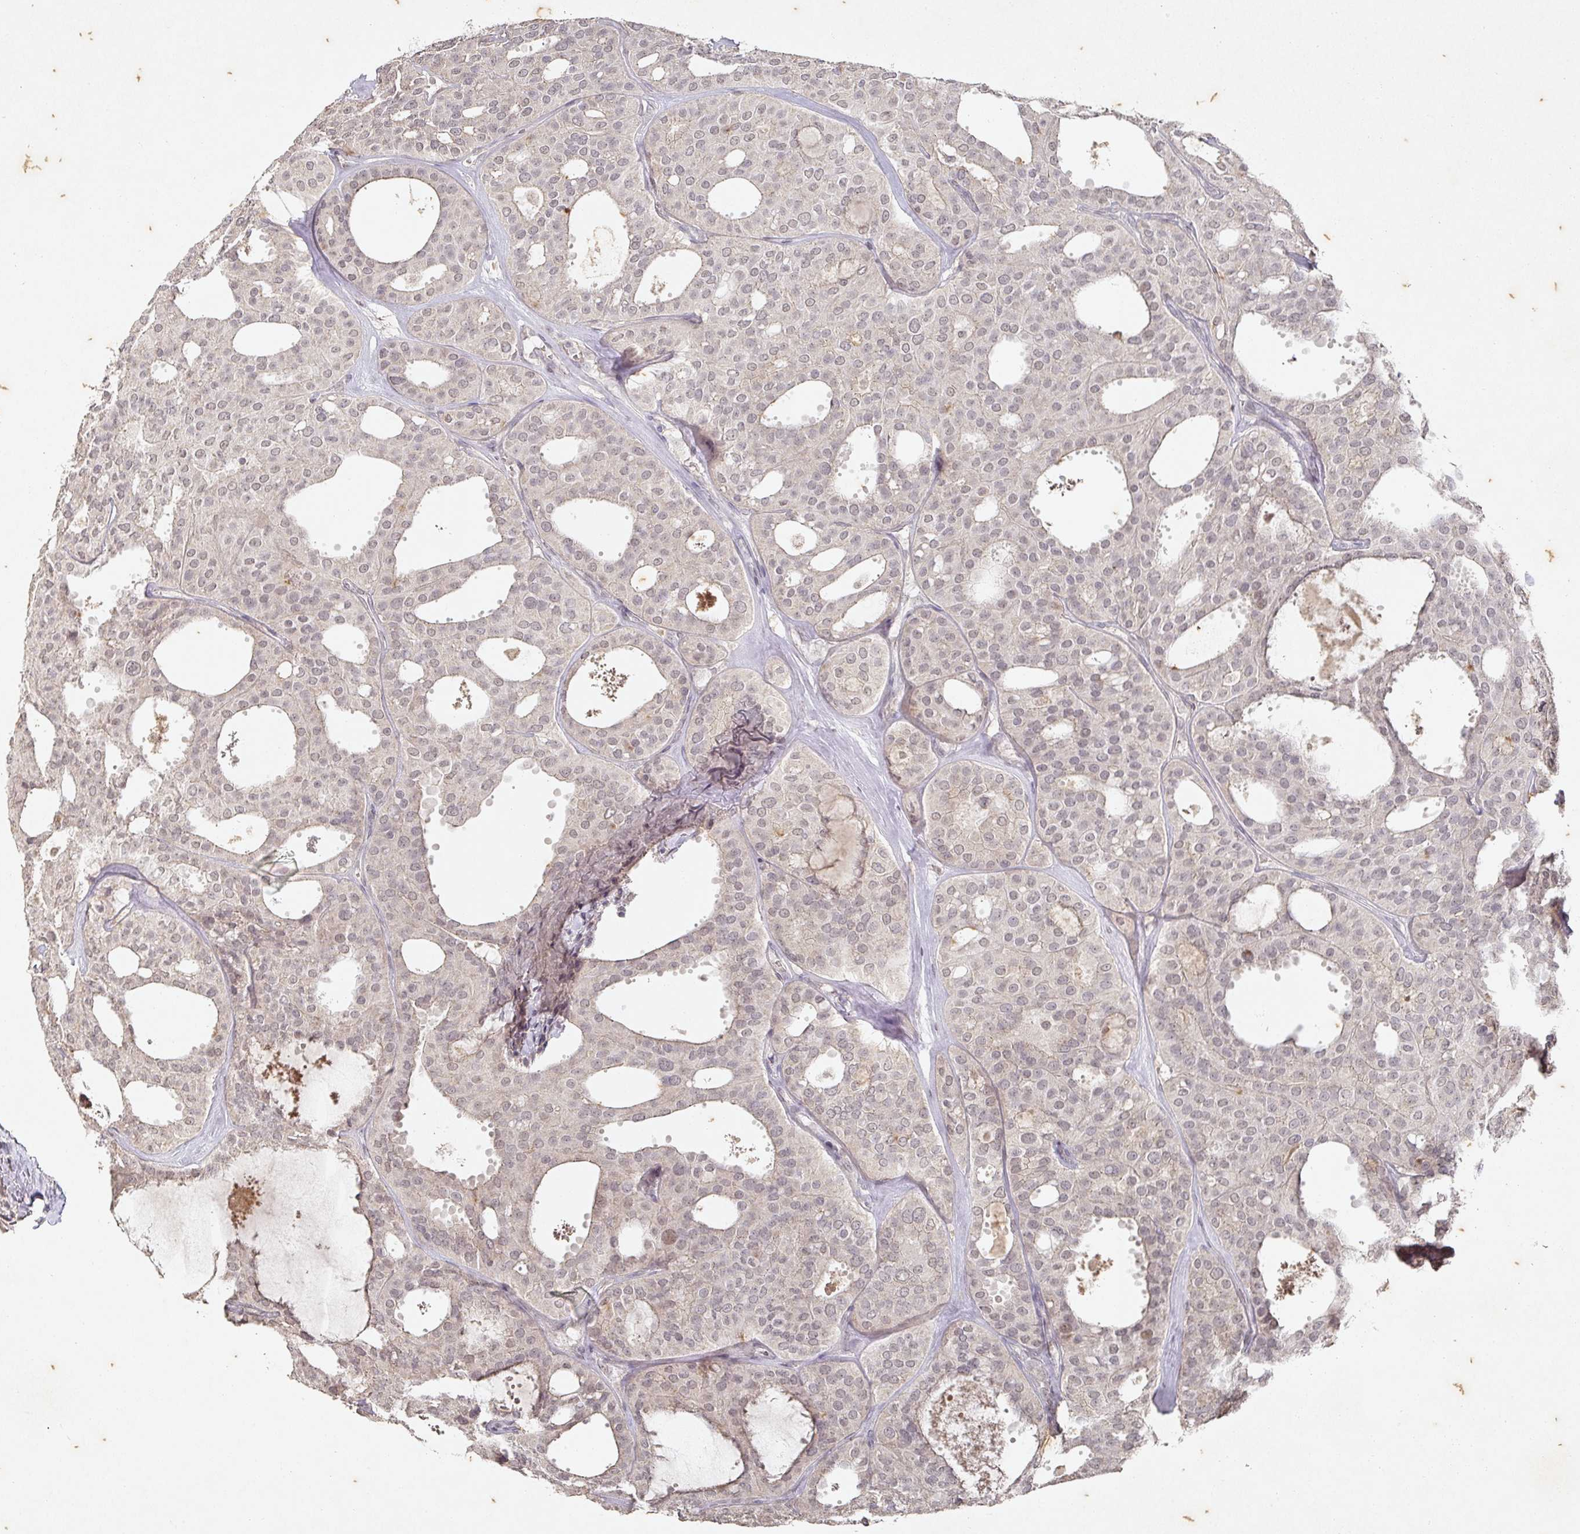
{"staining": {"intensity": "negative", "quantity": "none", "location": "none"}, "tissue": "thyroid cancer", "cell_type": "Tumor cells", "image_type": "cancer", "snomed": [{"axis": "morphology", "description": "Follicular adenoma carcinoma, NOS"}, {"axis": "topography", "description": "Thyroid gland"}], "caption": "Follicular adenoma carcinoma (thyroid) was stained to show a protein in brown. There is no significant expression in tumor cells.", "gene": "CAPN5", "patient": {"sex": "male", "age": 75}}